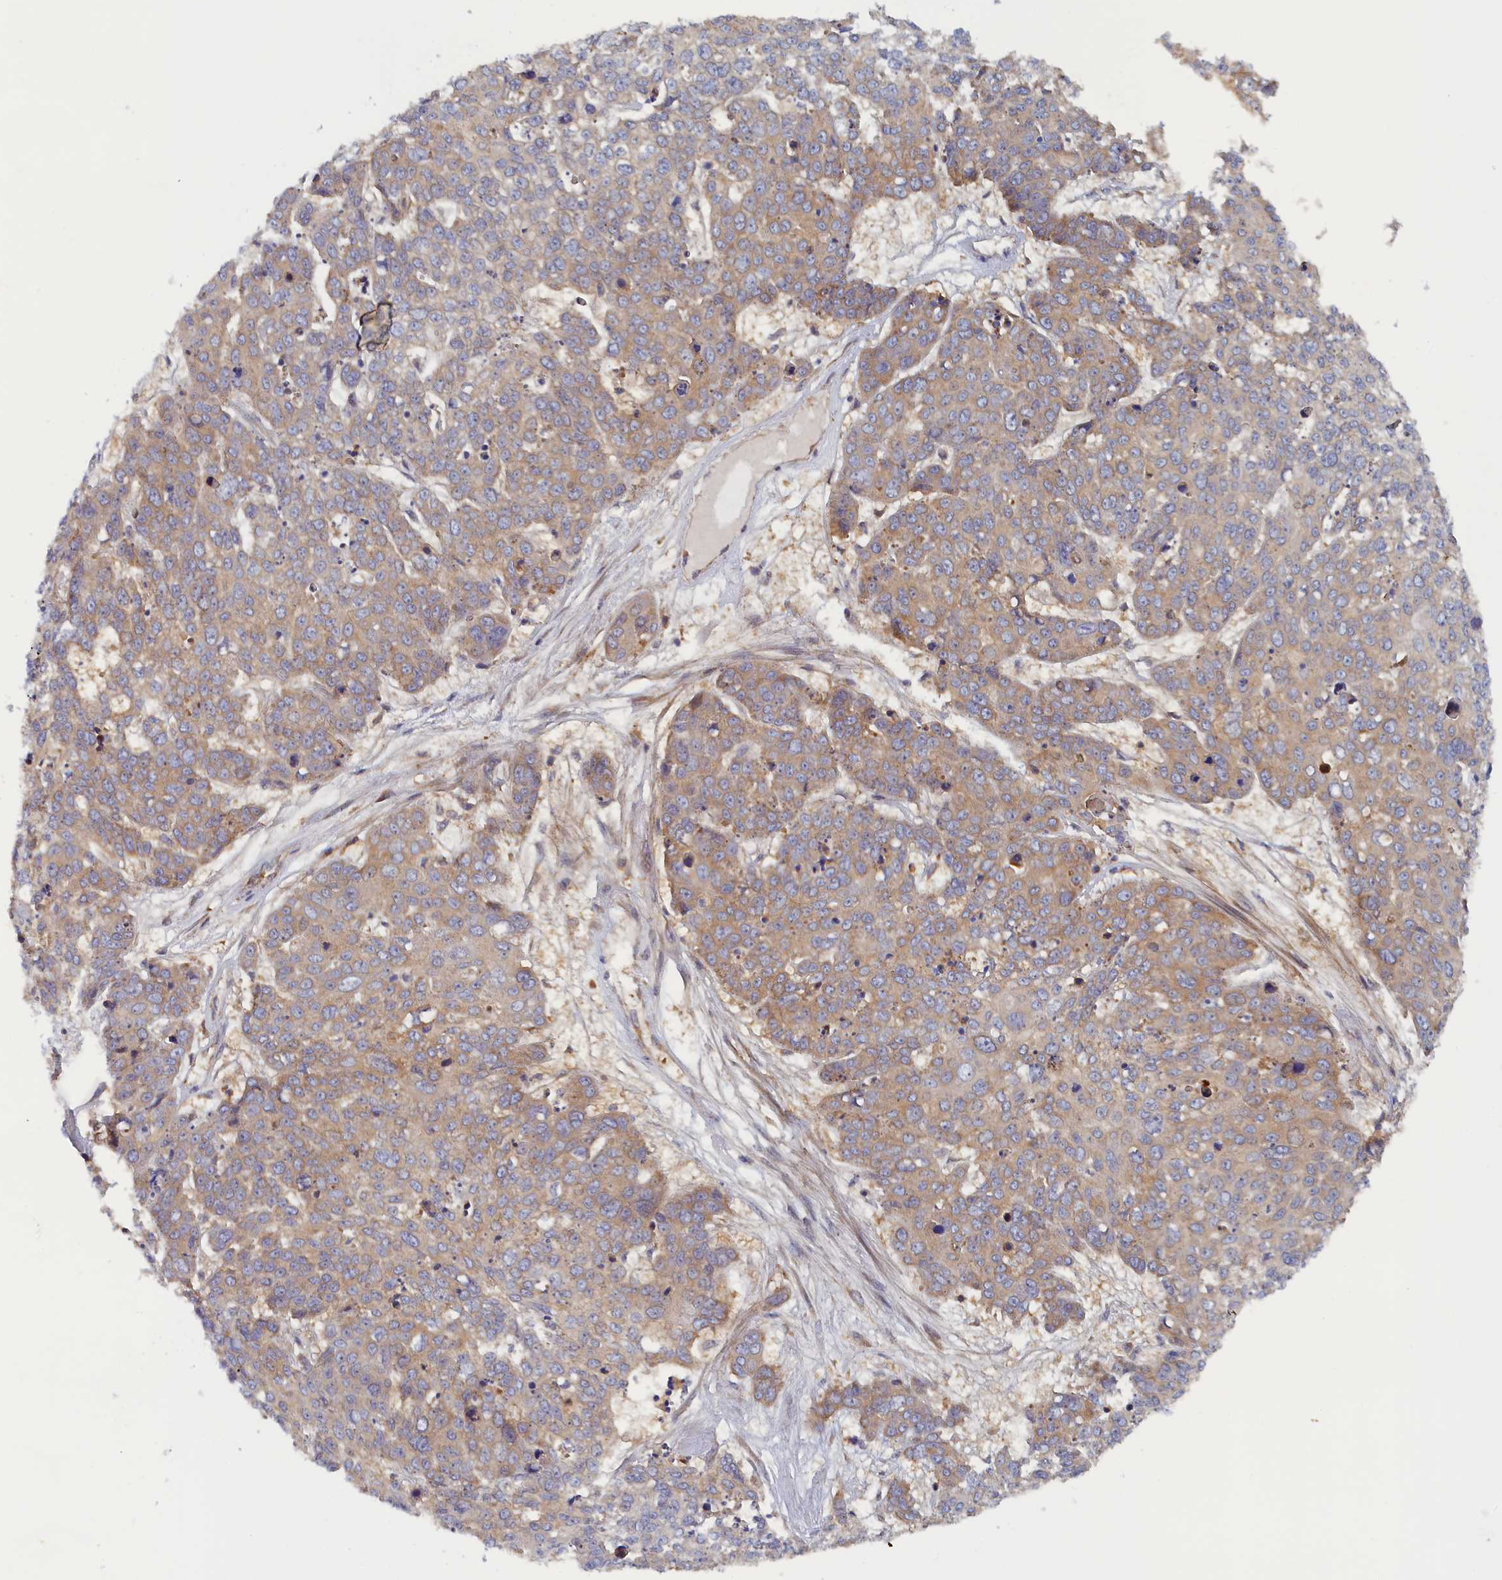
{"staining": {"intensity": "weak", "quantity": "<25%", "location": "cytoplasmic/membranous"}, "tissue": "skin cancer", "cell_type": "Tumor cells", "image_type": "cancer", "snomed": [{"axis": "morphology", "description": "Squamous cell carcinoma, NOS"}, {"axis": "topography", "description": "Skin"}], "caption": "Immunohistochemical staining of skin cancer (squamous cell carcinoma) shows no significant staining in tumor cells.", "gene": "TMEM196", "patient": {"sex": "male", "age": 71}}